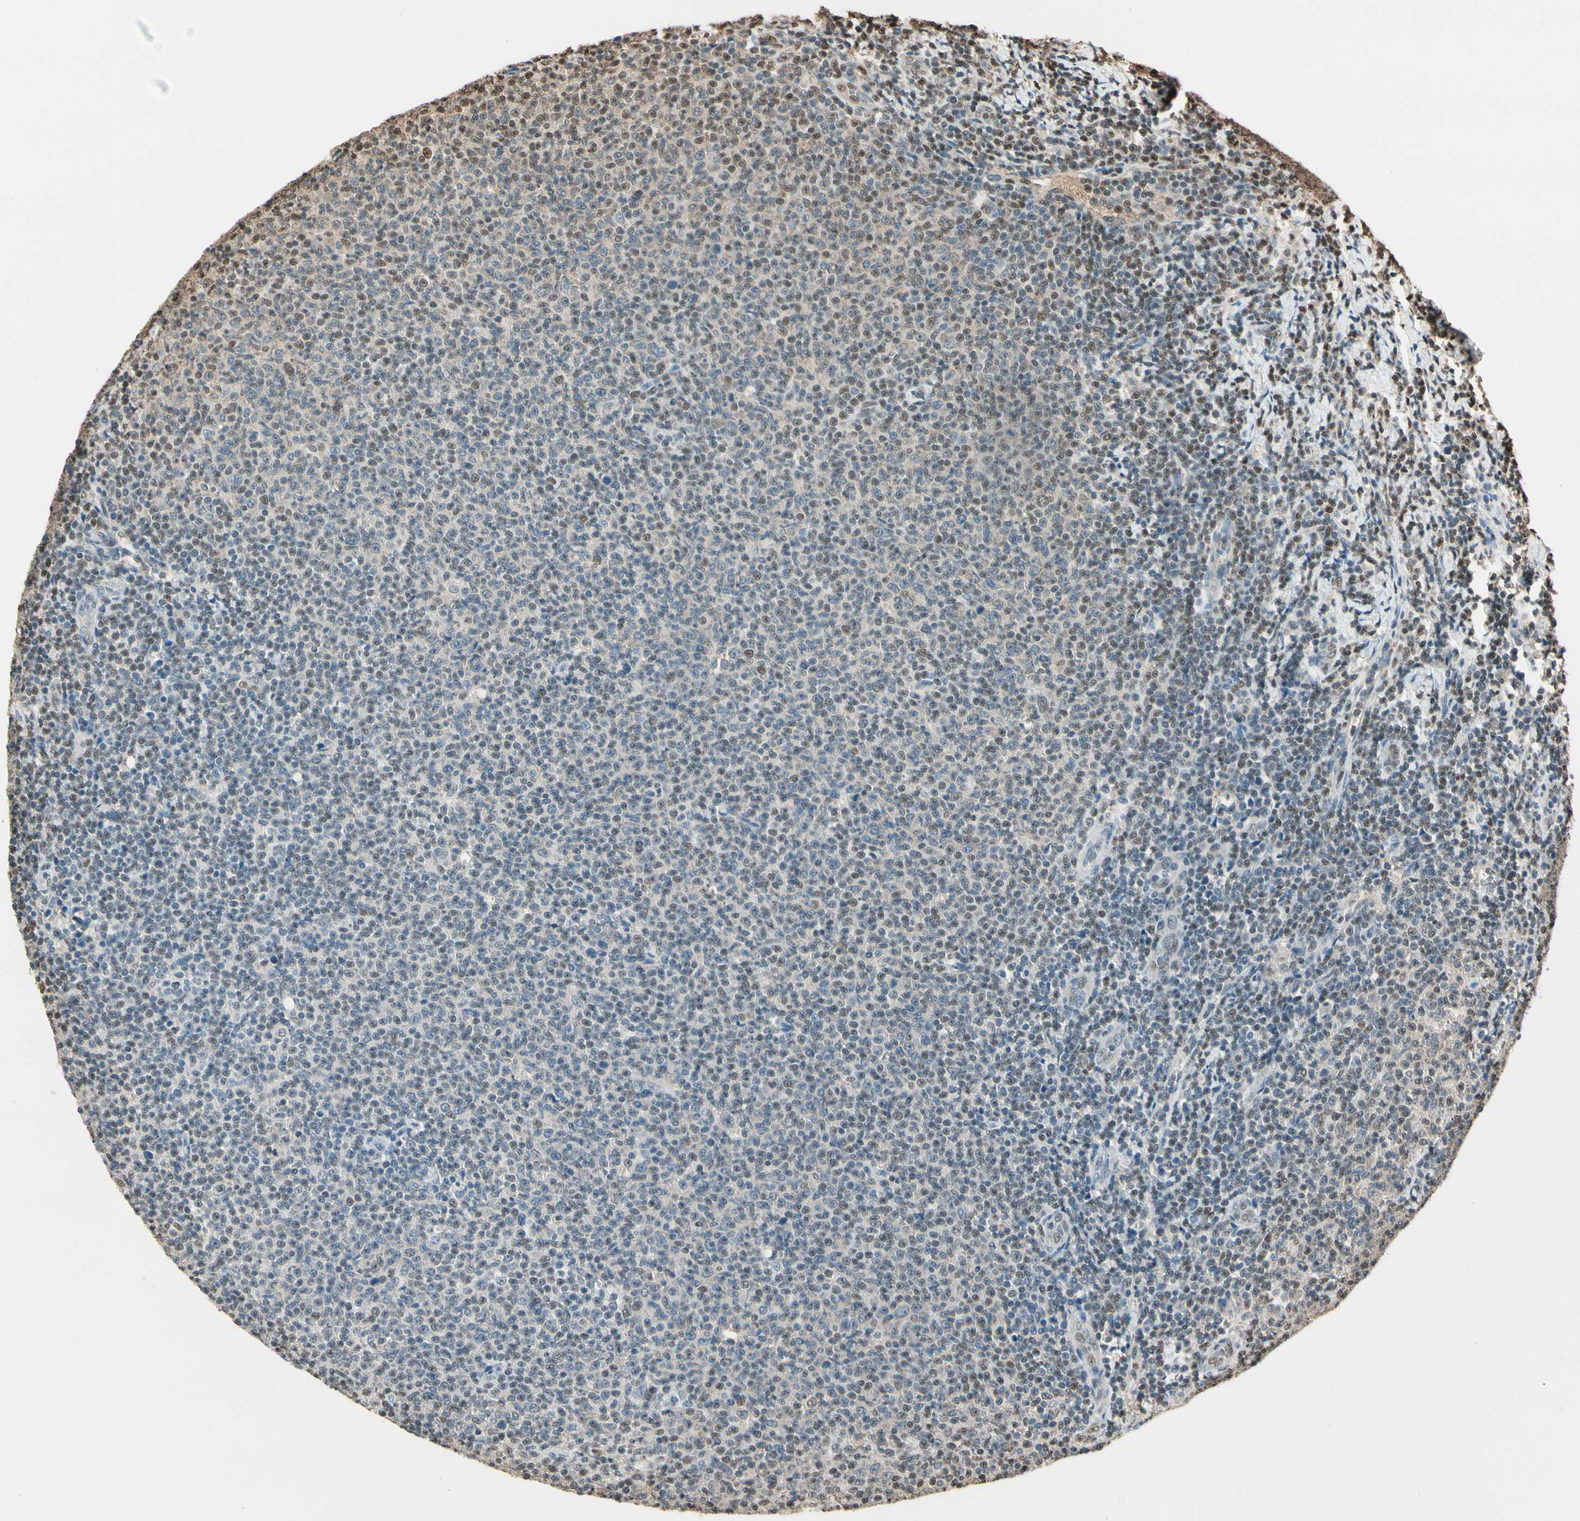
{"staining": {"intensity": "moderate", "quantity": "<25%", "location": "cytoplasmic/membranous,nuclear"}, "tissue": "lymphoma", "cell_type": "Tumor cells", "image_type": "cancer", "snomed": [{"axis": "morphology", "description": "Malignant lymphoma, non-Hodgkin's type, Low grade"}, {"axis": "topography", "description": "Lymph node"}], "caption": "Human low-grade malignant lymphoma, non-Hodgkin's type stained with a brown dye displays moderate cytoplasmic/membranous and nuclear positive positivity in about <25% of tumor cells.", "gene": "PNCK", "patient": {"sex": "male", "age": 66}}